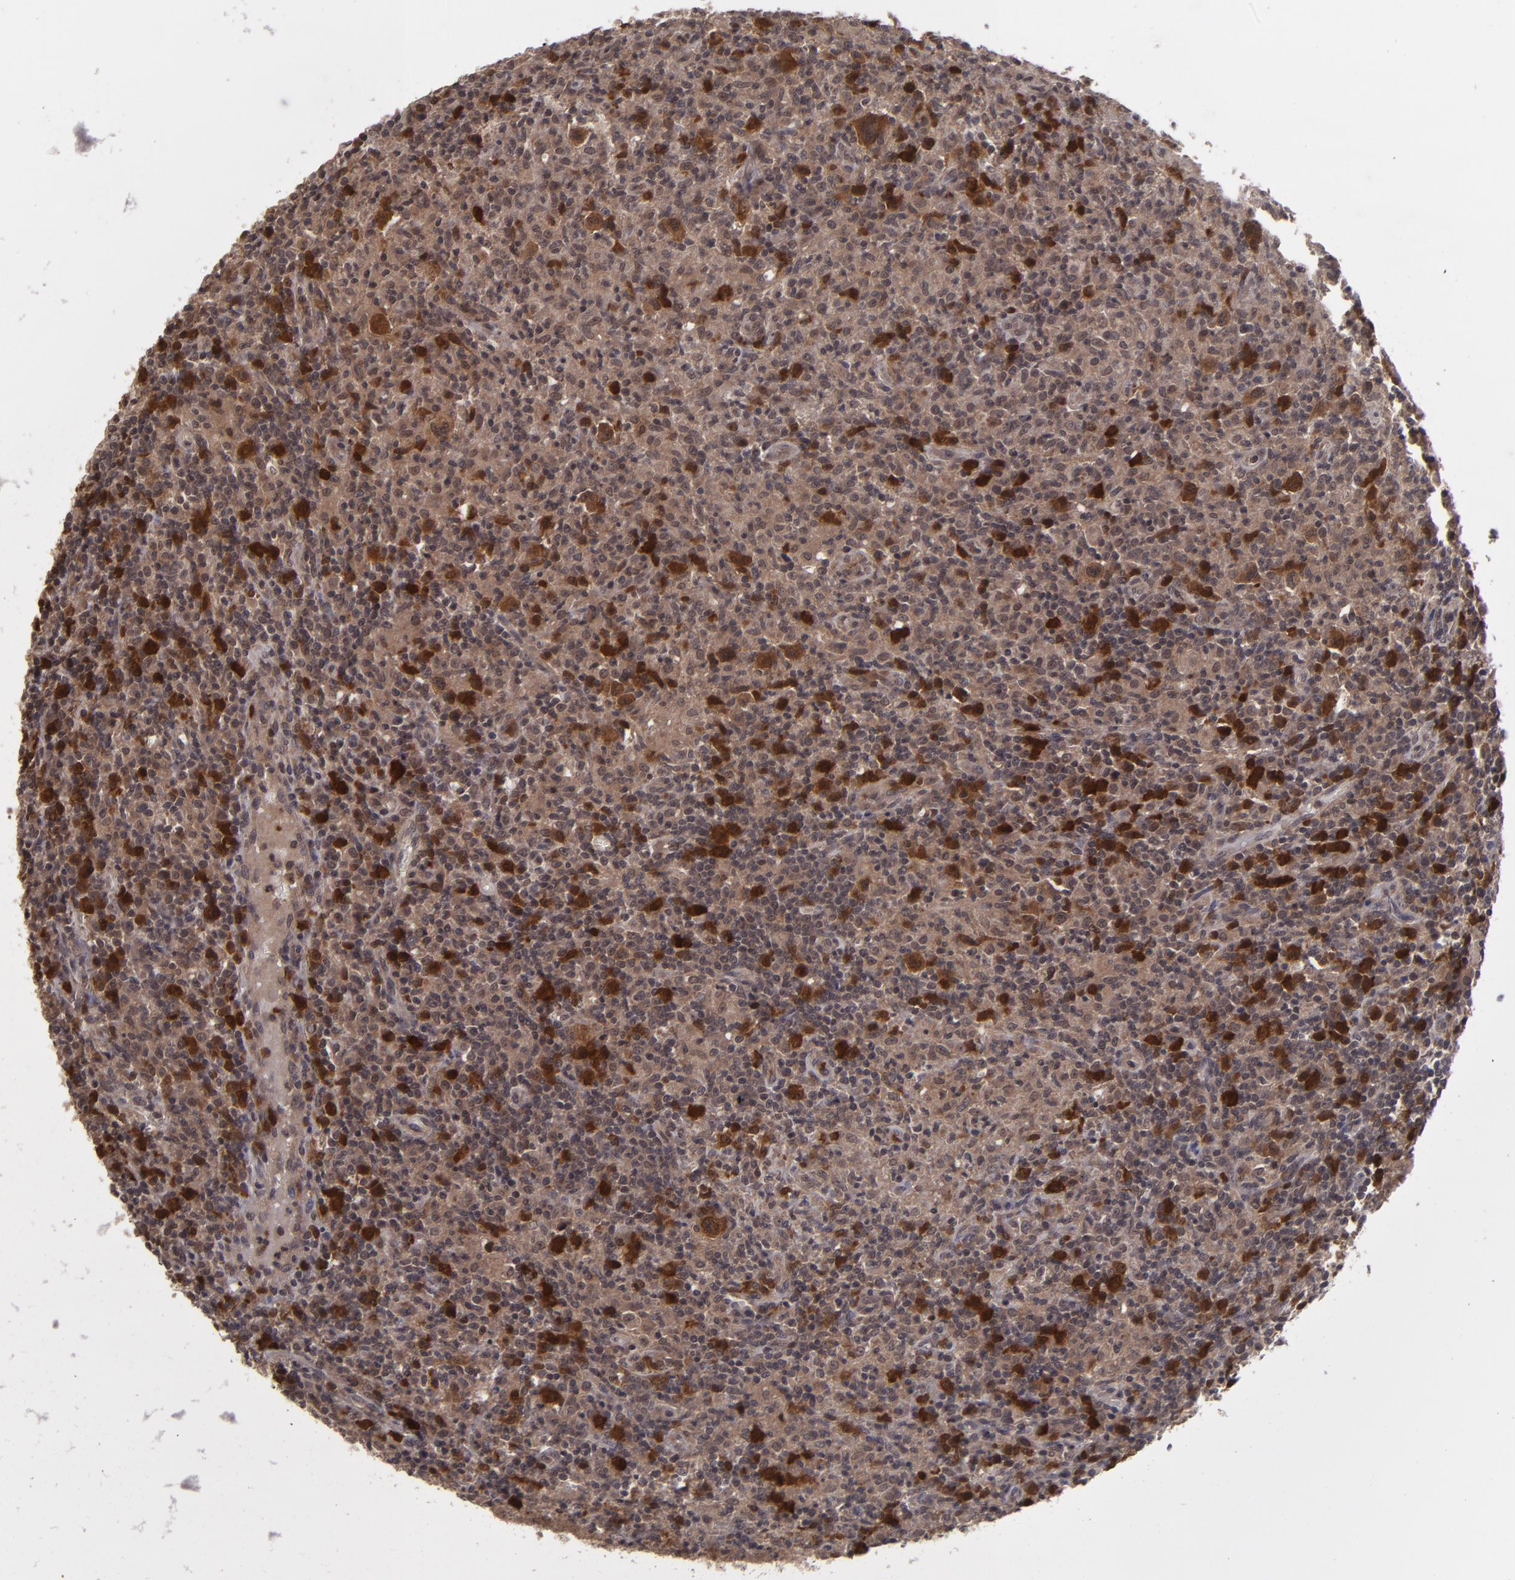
{"staining": {"intensity": "moderate", "quantity": ">75%", "location": "cytoplasmic/membranous,nuclear"}, "tissue": "lymphoma", "cell_type": "Tumor cells", "image_type": "cancer", "snomed": [{"axis": "morphology", "description": "Hodgkin's disease, NOS"}, {"axis": "topography", "description": "Lymph node"}], "caption": "Lymphoma was stained to show a protein in brown. There is medium levels of moderate cytoplasmic/membranous and nuclear staining in approximately >75% of tumor cells. (DAB IHC with brightfield microscopy, high magnification).", "gene": "TYMS", "patient": {"sex": "male", "age": 65}}